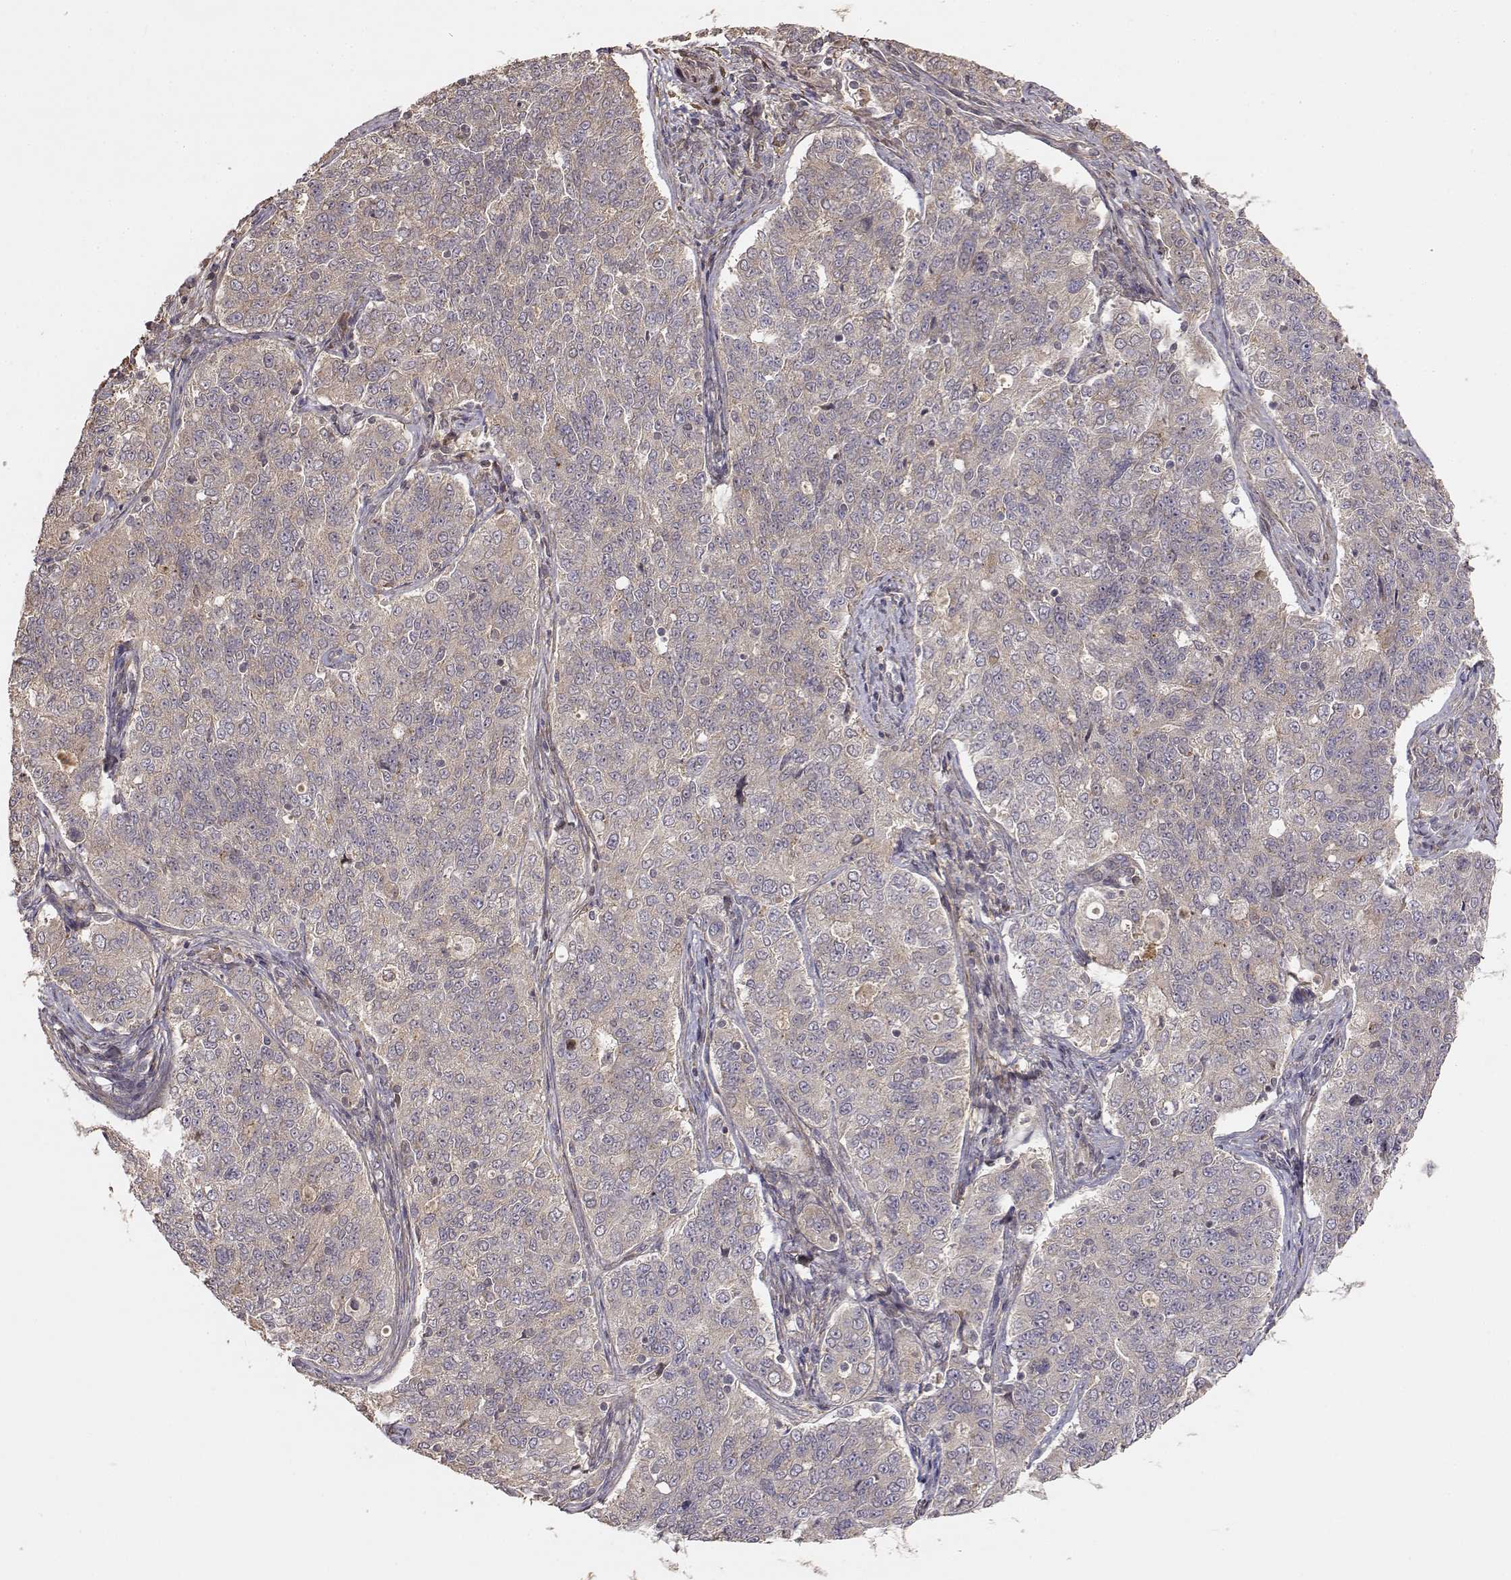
{"staining": {"intensity": "weak", "quantity": ">75%", "location": "cytoplasmic/membranous"}, "tissue": "endometrial cancer", "cell_type": "Tumor cells", "image_type": "cancer", "snomed": [{"axis": "morphology", "description": "Adenocarcinoma, NOS"}, {"axis": "topography", "description": "Endometrium"}], "caption": "Endometrial cancer (adenocarcinoma) was stained to show a protein in brown. There is low levels of weak cytoplasmic/membranous positivity in approximately >75% of tumor cells. The staining was performed using DAB to visualize the protein expression in brown, while the nuclei were stained in blue with hematoxylin (Magnification: 20x).", "gene": "PICK1", "patient": {"sex": "female", "age": 43}}